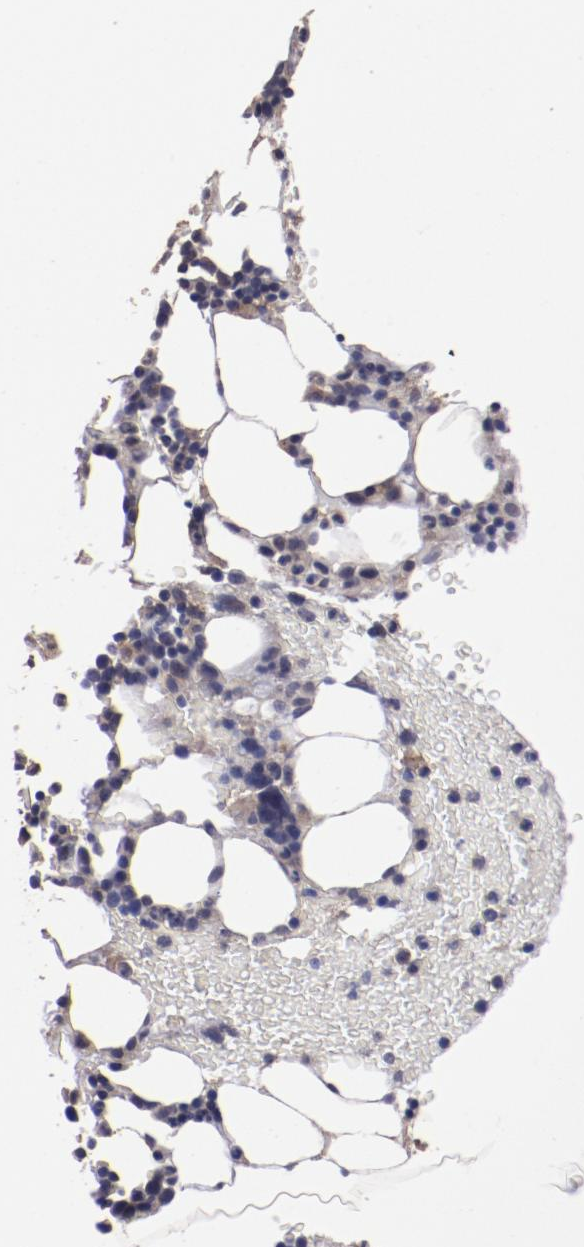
{"staining": {"intensity": "weak", "quantity": "<25%", "location": "cytoplasmic/membranous"}, "tissue": "bone marrow", "cell_type": "Hematopoietic cells", "image_type": "normal", "snomed": [{"axis": "morphology", "description": "Normal tissue, NOS"}, {"axis": "topography", "description": "Bone marrow"}], "caption": "Normal bone marrow was stained to show a protein in brown. There is no significant staining in hematopoietic cells. The staining was performed using DAB (3,3'-diaminobenzidine) to visualize the protein expression in brown, while the nuclei were stained in blue with hematoxylin (Magnification: 20x).", "gene": "FAT1", "patient": {"sex": "female", "age": 84}}